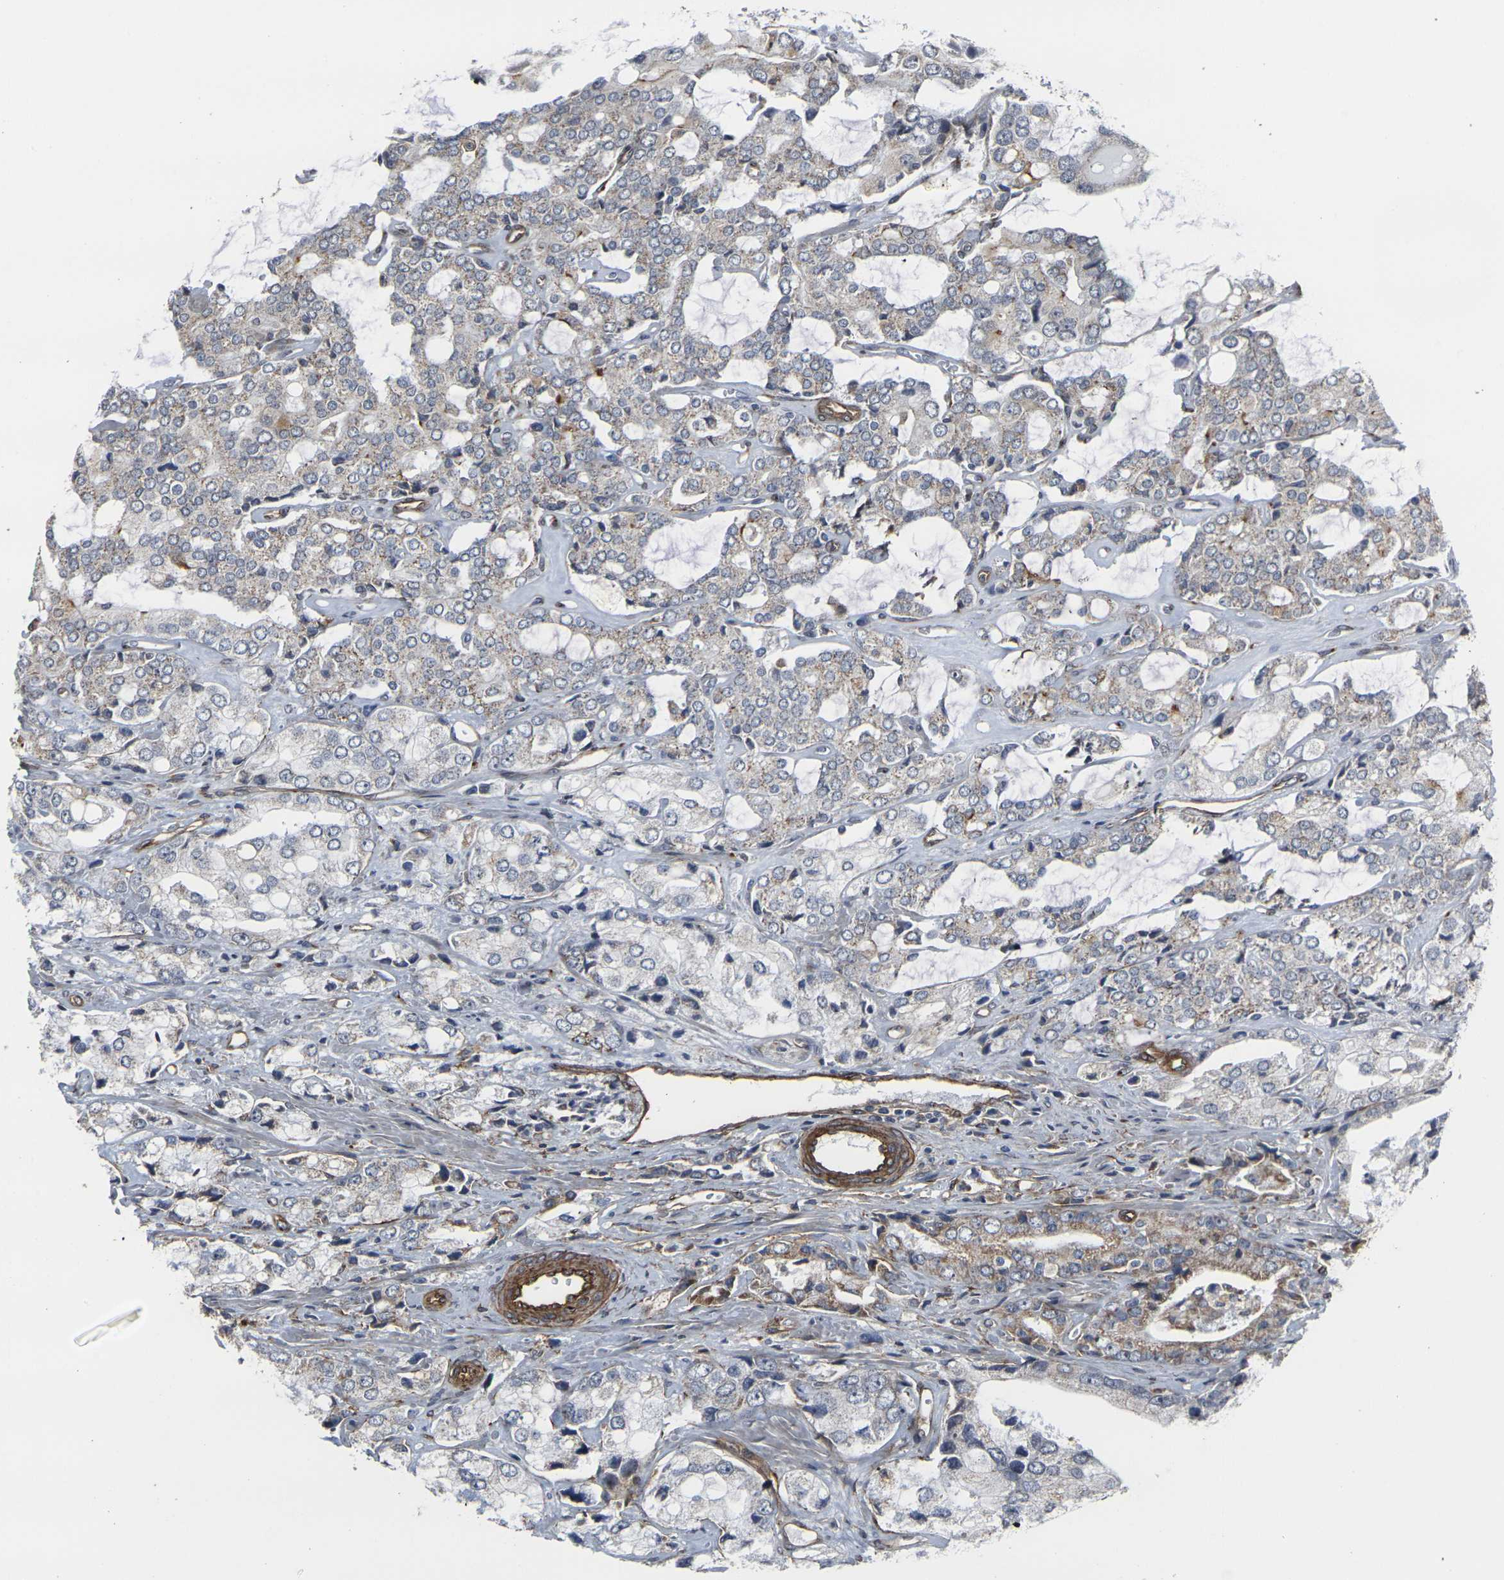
{"staining": {"intensity": "moderate", "quantity": "<25%", "location": "cytoplasmic/membranous"}, "tissue": "prostate cancer", "cell_type": "Tumor cells", "image_type": "cancer", "snomed": [{"axis": "morphology", "description": "Adenocarcinoma, High grade"}, {"axis": "topography", "description": "Prostate"}], "caption": "A micrograph of human prostate cancer (high-grade adenocarcinoma) stained for a protein shows moderate cytoplasmic/membranous brown staining in tumor cells.", "gene": "MYOF", "patient": {"sex": "male", "age": 67}}